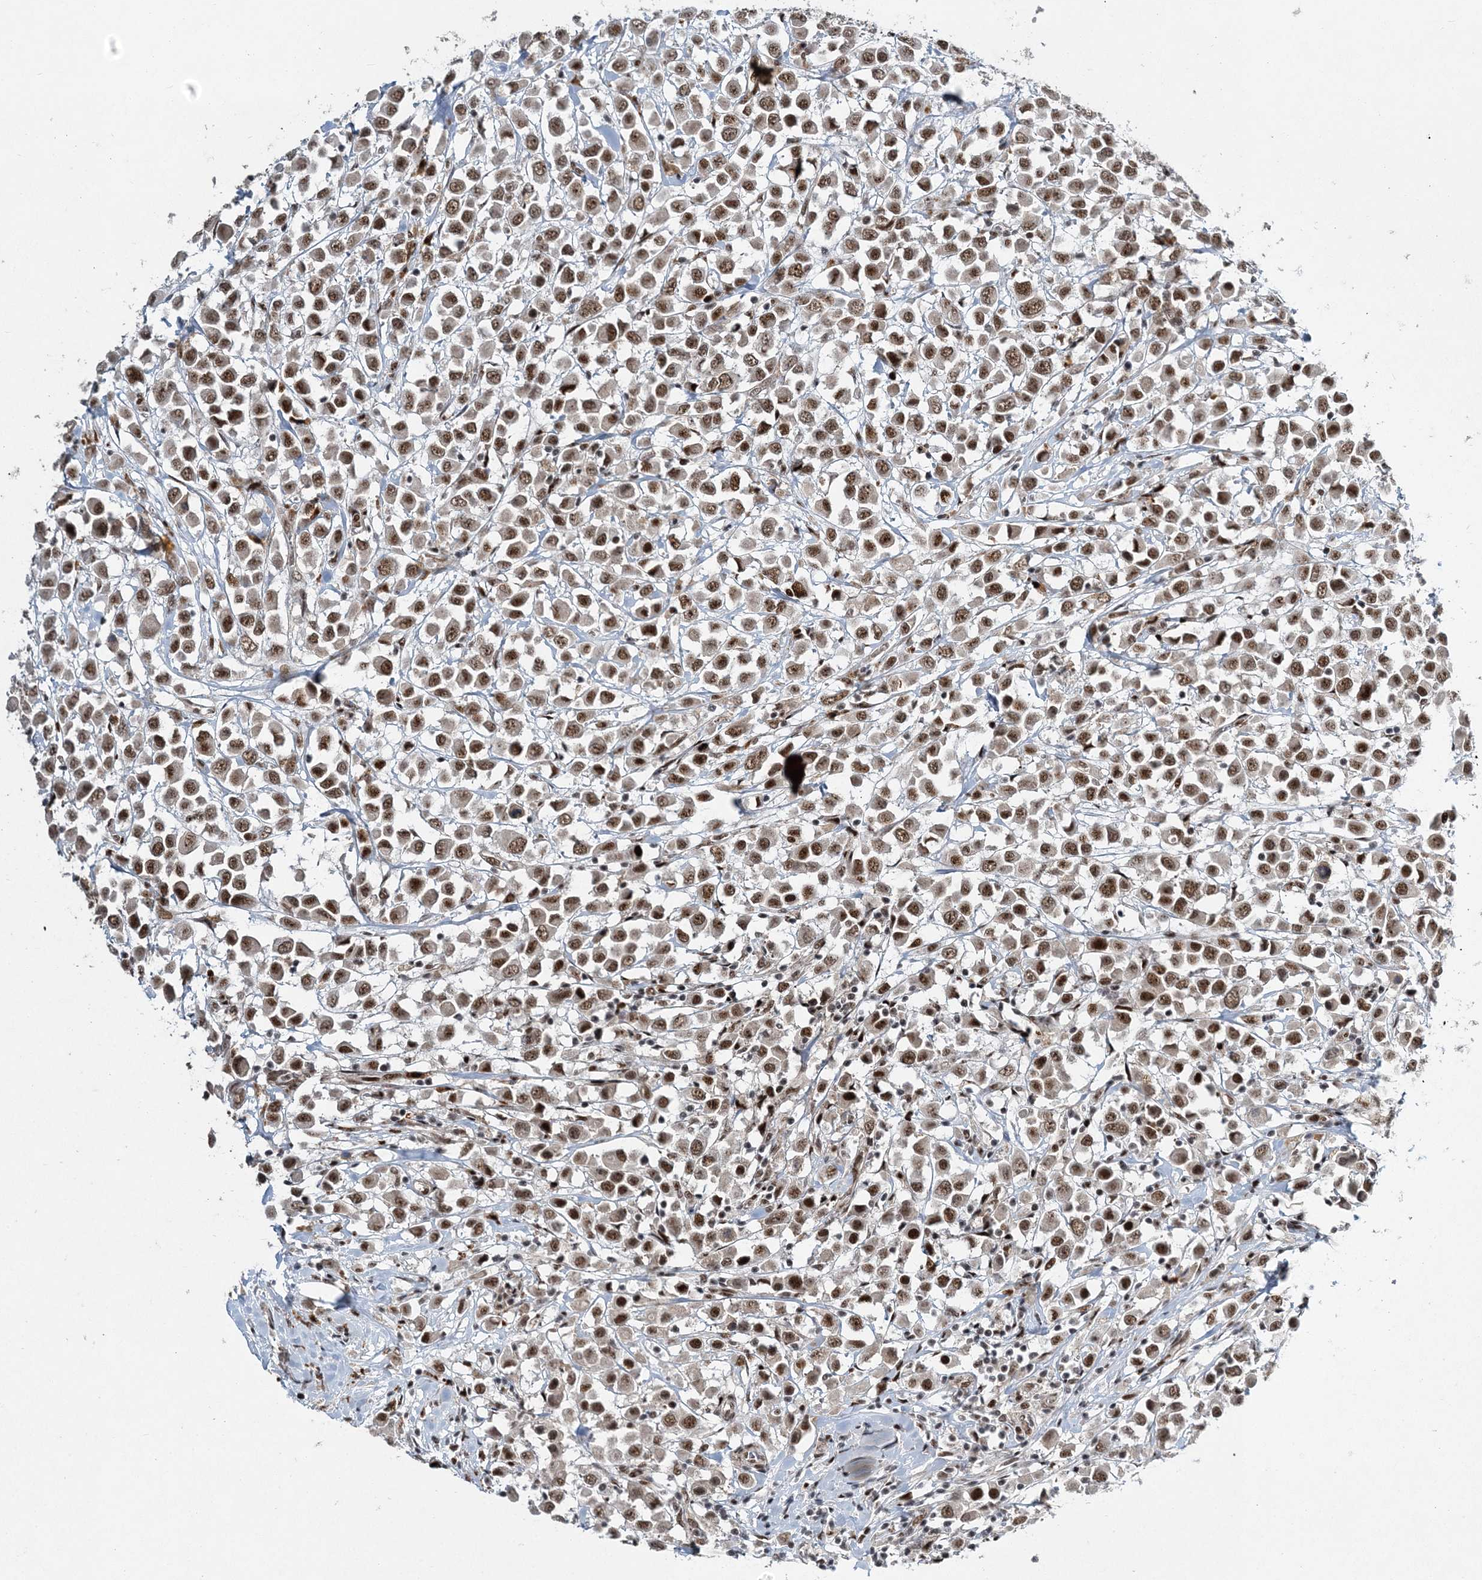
{"staining": {"intensity": "moderate", "quantity": ">75%", "location": "nuclear"}, "tissue": "breast cancer", "cell_type": "Tumor cells", "image_type": "cancer", "snomed": [{"axis": "morphology", "description": "Duct carcinoma"}, {"axis": "topography", "description": "Breast"}], "caption": "This is an image of IHC staining of breast cancer, which shows moderate expression in the nuclear of tumor cells.", "gene": "CWC22", "patient": {"sex": "female", "age": 61}}